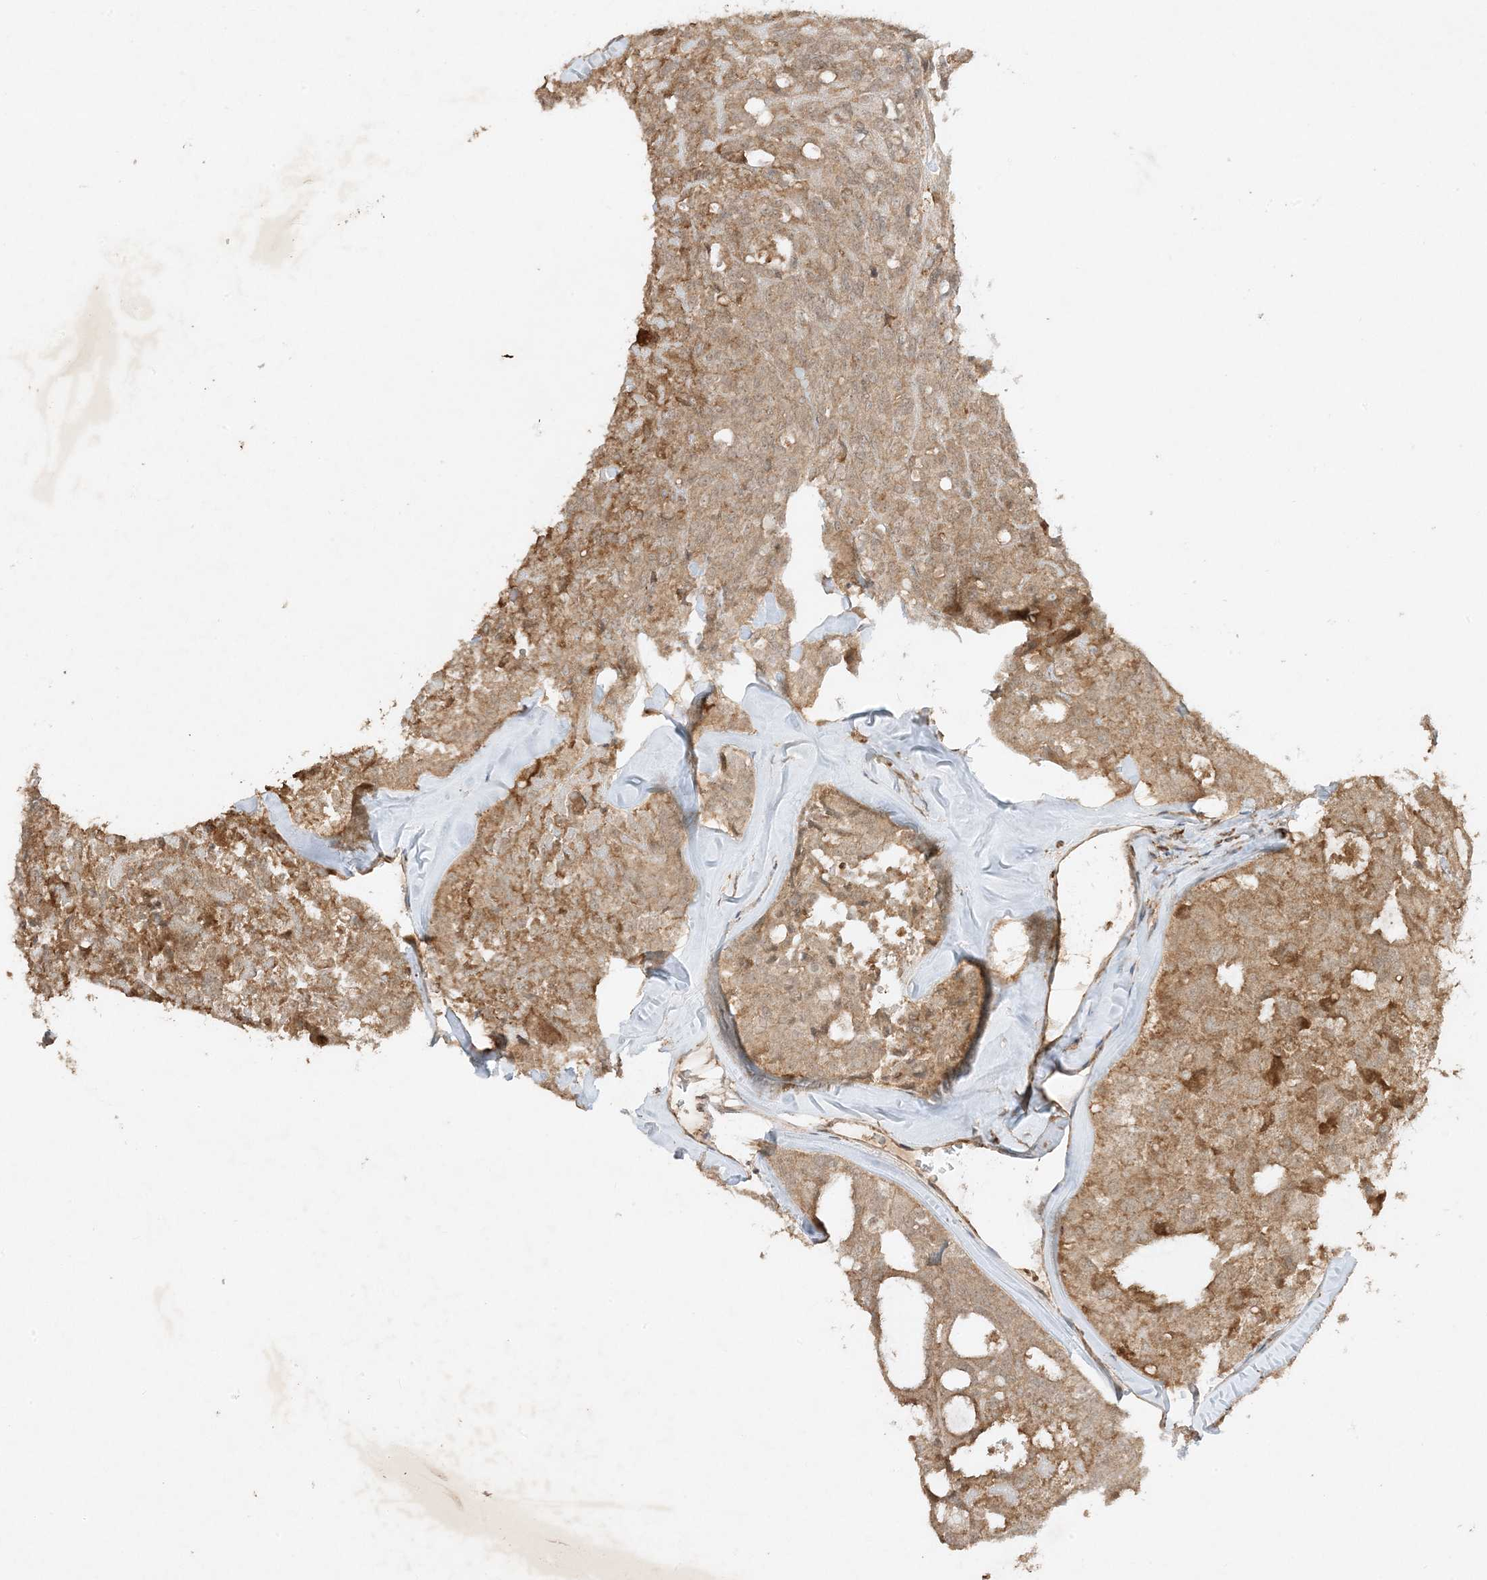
{"staining": {"intensity": "weak", "quantity": ">75%", "location": "cytoplasmic/membranous"}, "tissue": "thyroid cancer", "cell_type": "Tumor cells", "image_type": "cancer", "snomed": [{"axis": "morphology", "description": "Follicular adenoma carcinoma, NOS"}, {"axis": "topography", "description": "Thyroid gland"}], "caption": "Tumor cells demonstrate low levels of weak cytoplasmic/membranous positivity in approximately >75% of cells in thyroid cancer (follicular adenoma carcinoma).", "gene": "XRN1", "patient": {"sex": "male", "age": 75}}